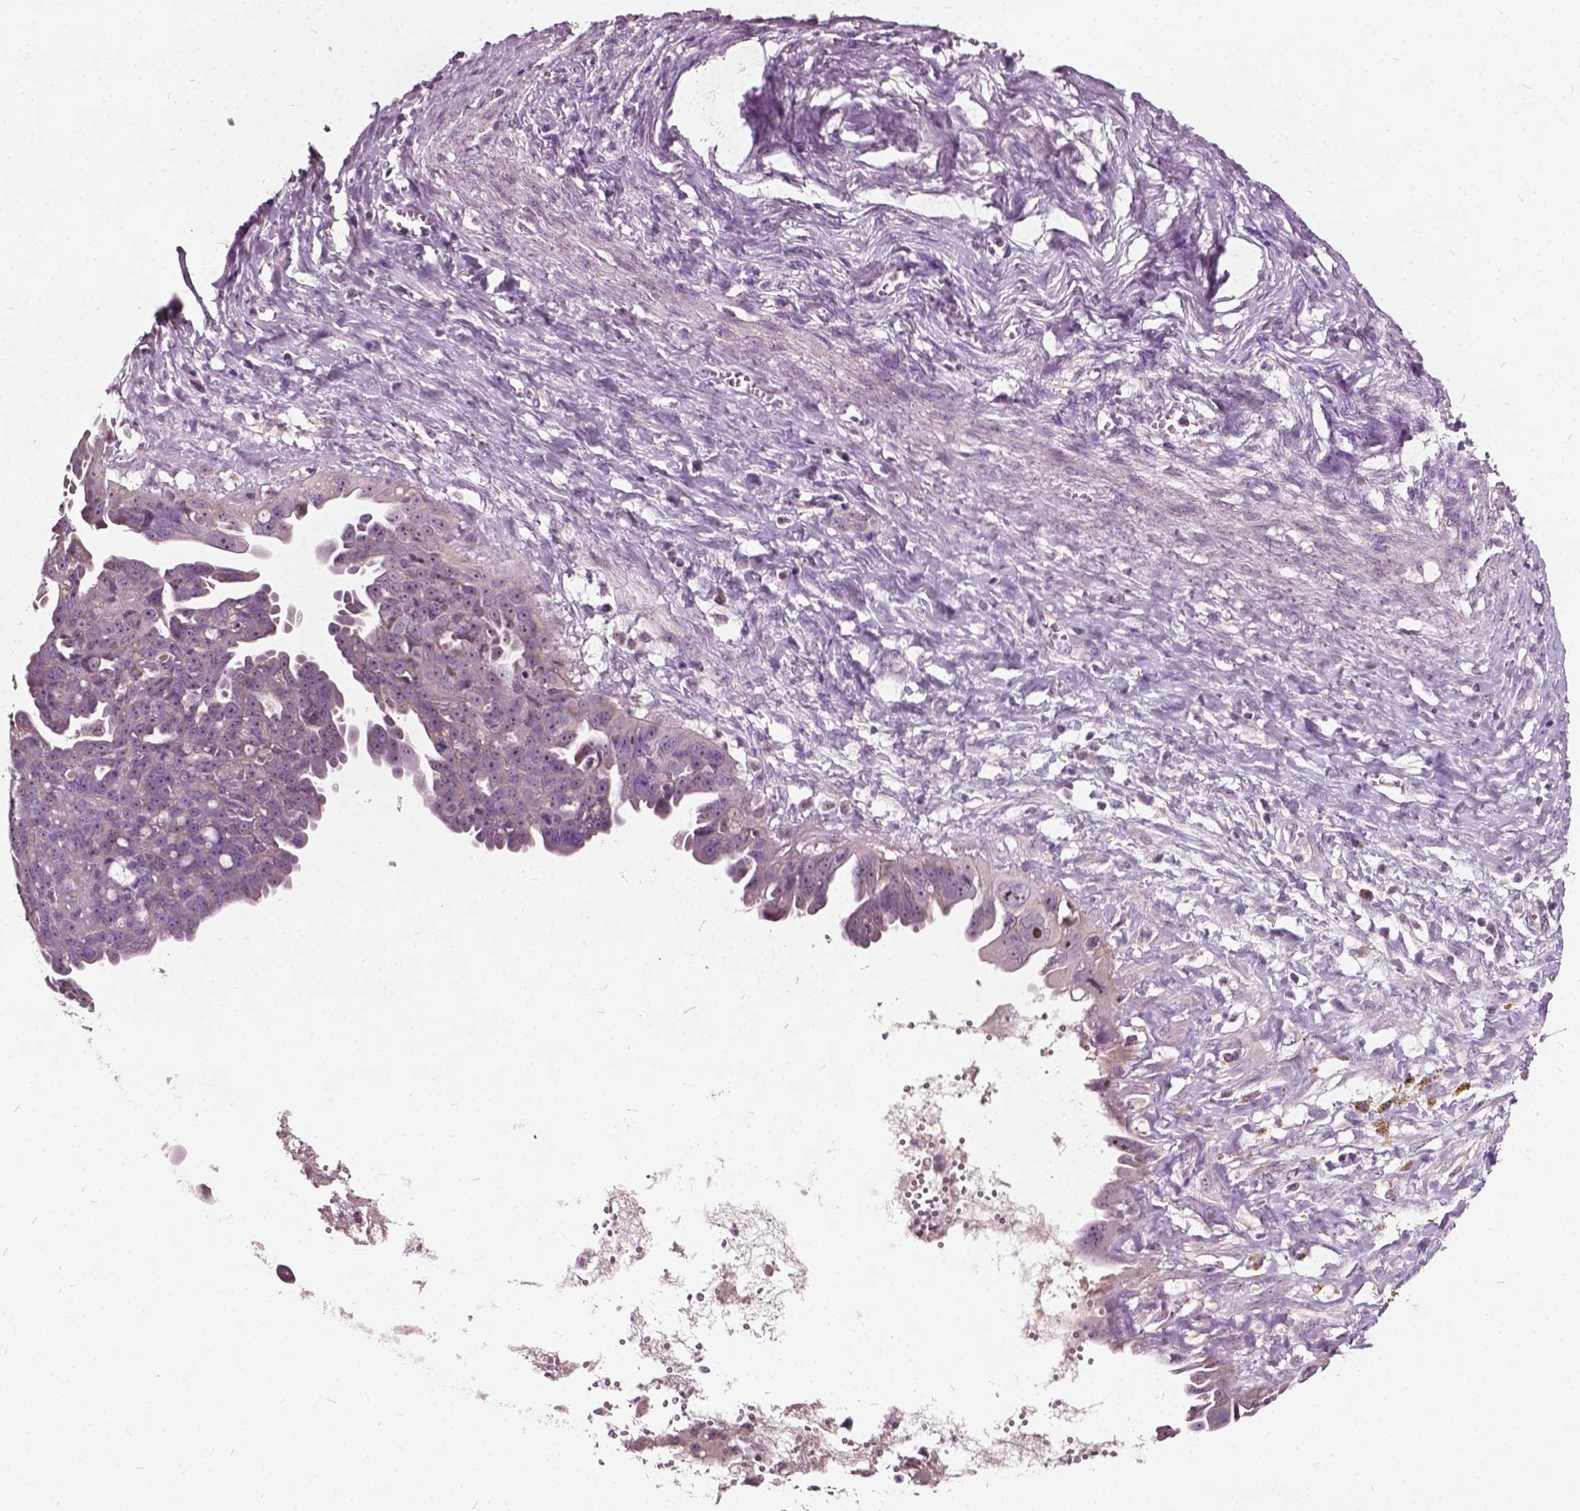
{"staining": {"intensity": "weak", "quantity": "25%-75%", "location": "cytoplasmic/membranous,nuclear"}, "tissue": "ovarian cancer", "cell_type": "Tumor cells", "image_type": "cancer", "snomed": [{"axis": "morphology", "description": "Carcinoma, endometroid"}, {"axis": "topography", "description": "Ovary"}], "caption": "The immunohistochemical stain highlights weak cytoplasmic/membranous and nuclear positivity in tumor cells of ovarian cancer (endometroid carcinoma) tissue.", "gene": "ODF3L2", "patient": {"sex": "female", "age": 70}}